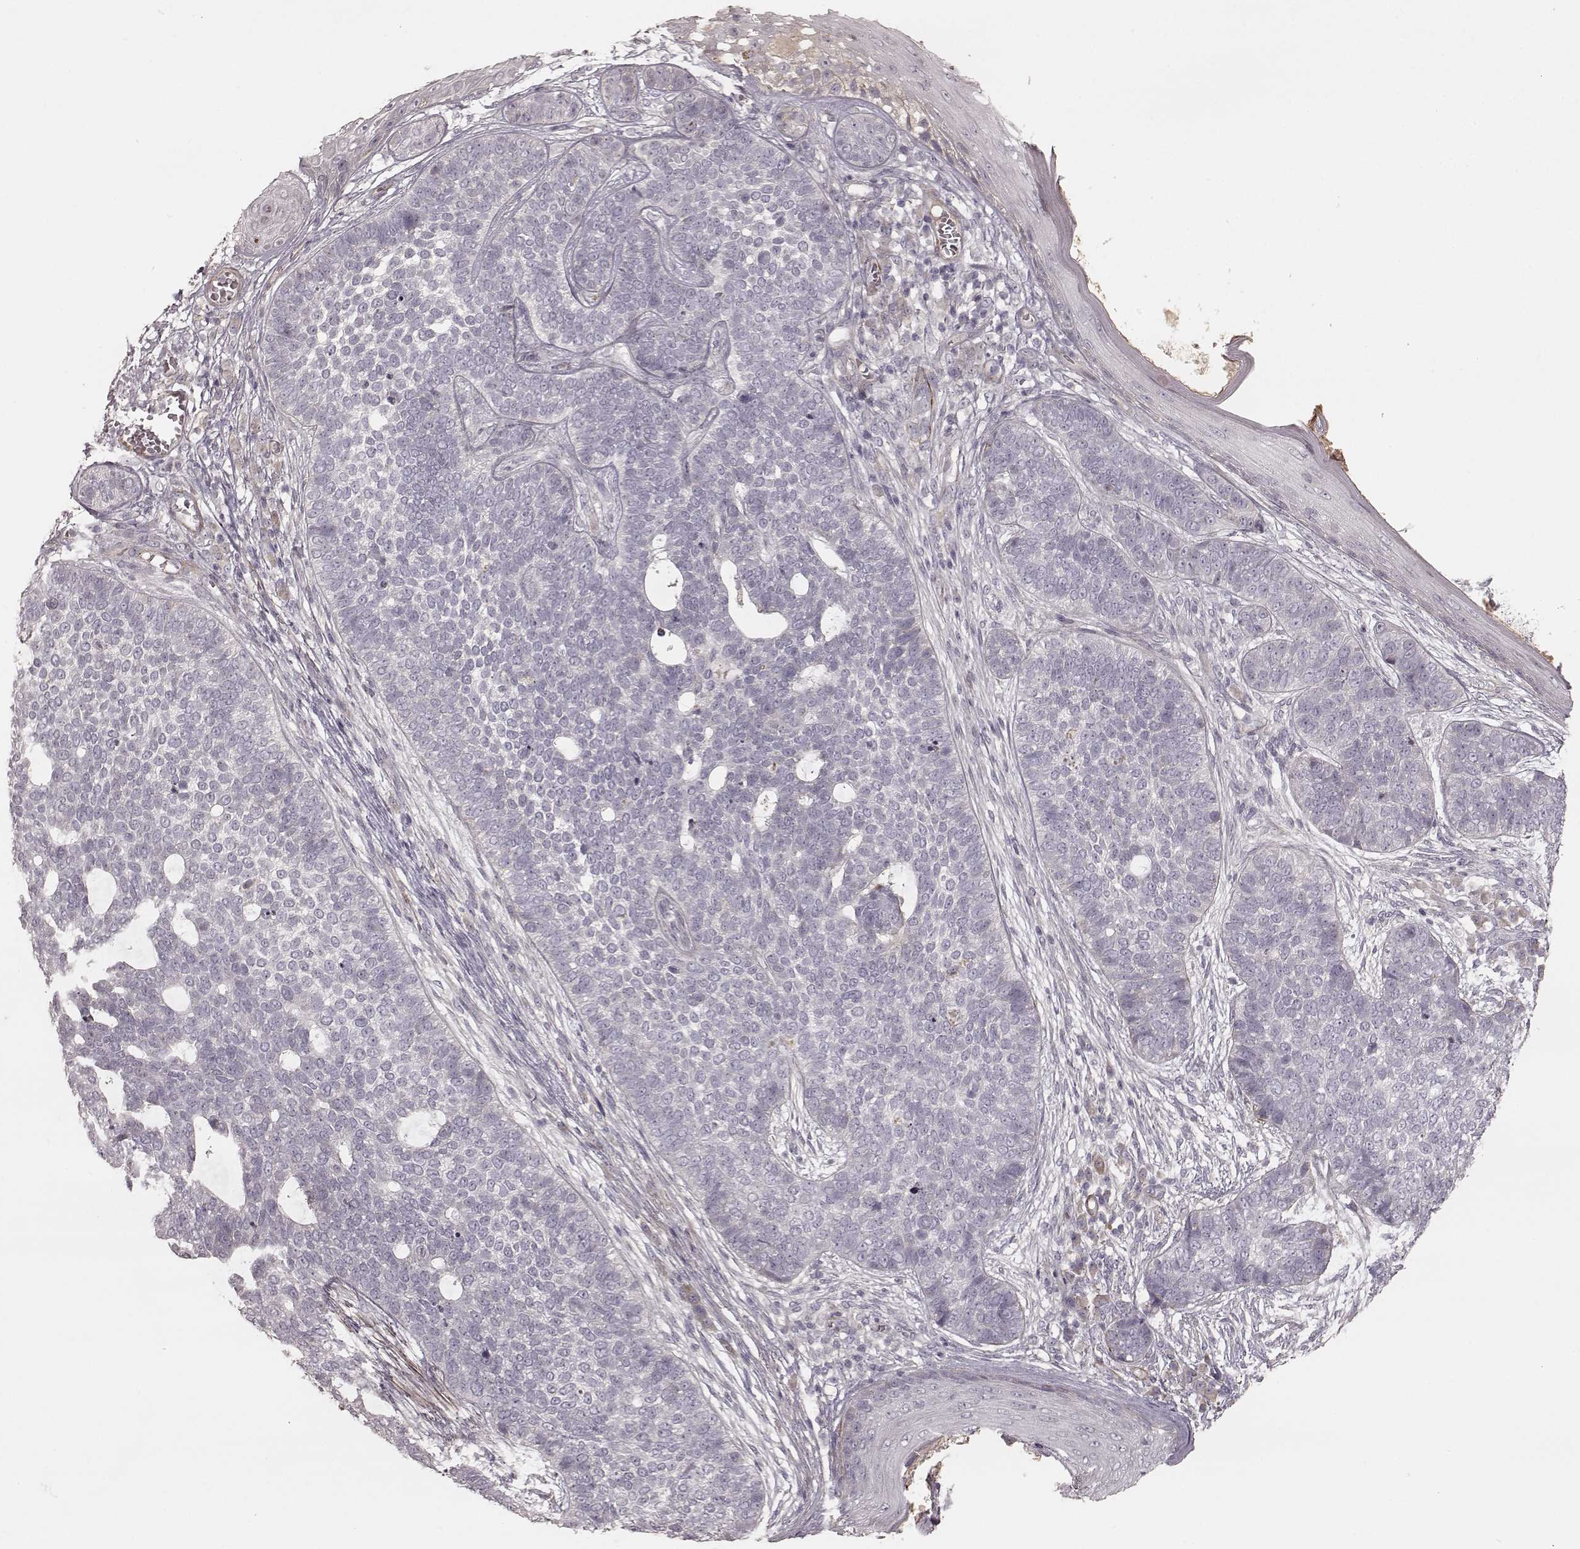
{"staining": {"intensity": "negative", "quantity": "none", "location": "none"}, "tissue": "skin cancer", "cell_type": "Tumor cells", "image_type": "cancer", "snomed": [{"axis": "morphology", "description": "Basal cell carcinoma"}, {"axis": "topography", "description": "Skin"}], "caption": "Protein analysis of skin cancer exhibits no significant expression in tumor cells.", "gene": "KCNJ9", "patient": {"sex": "female", "age": 69}}